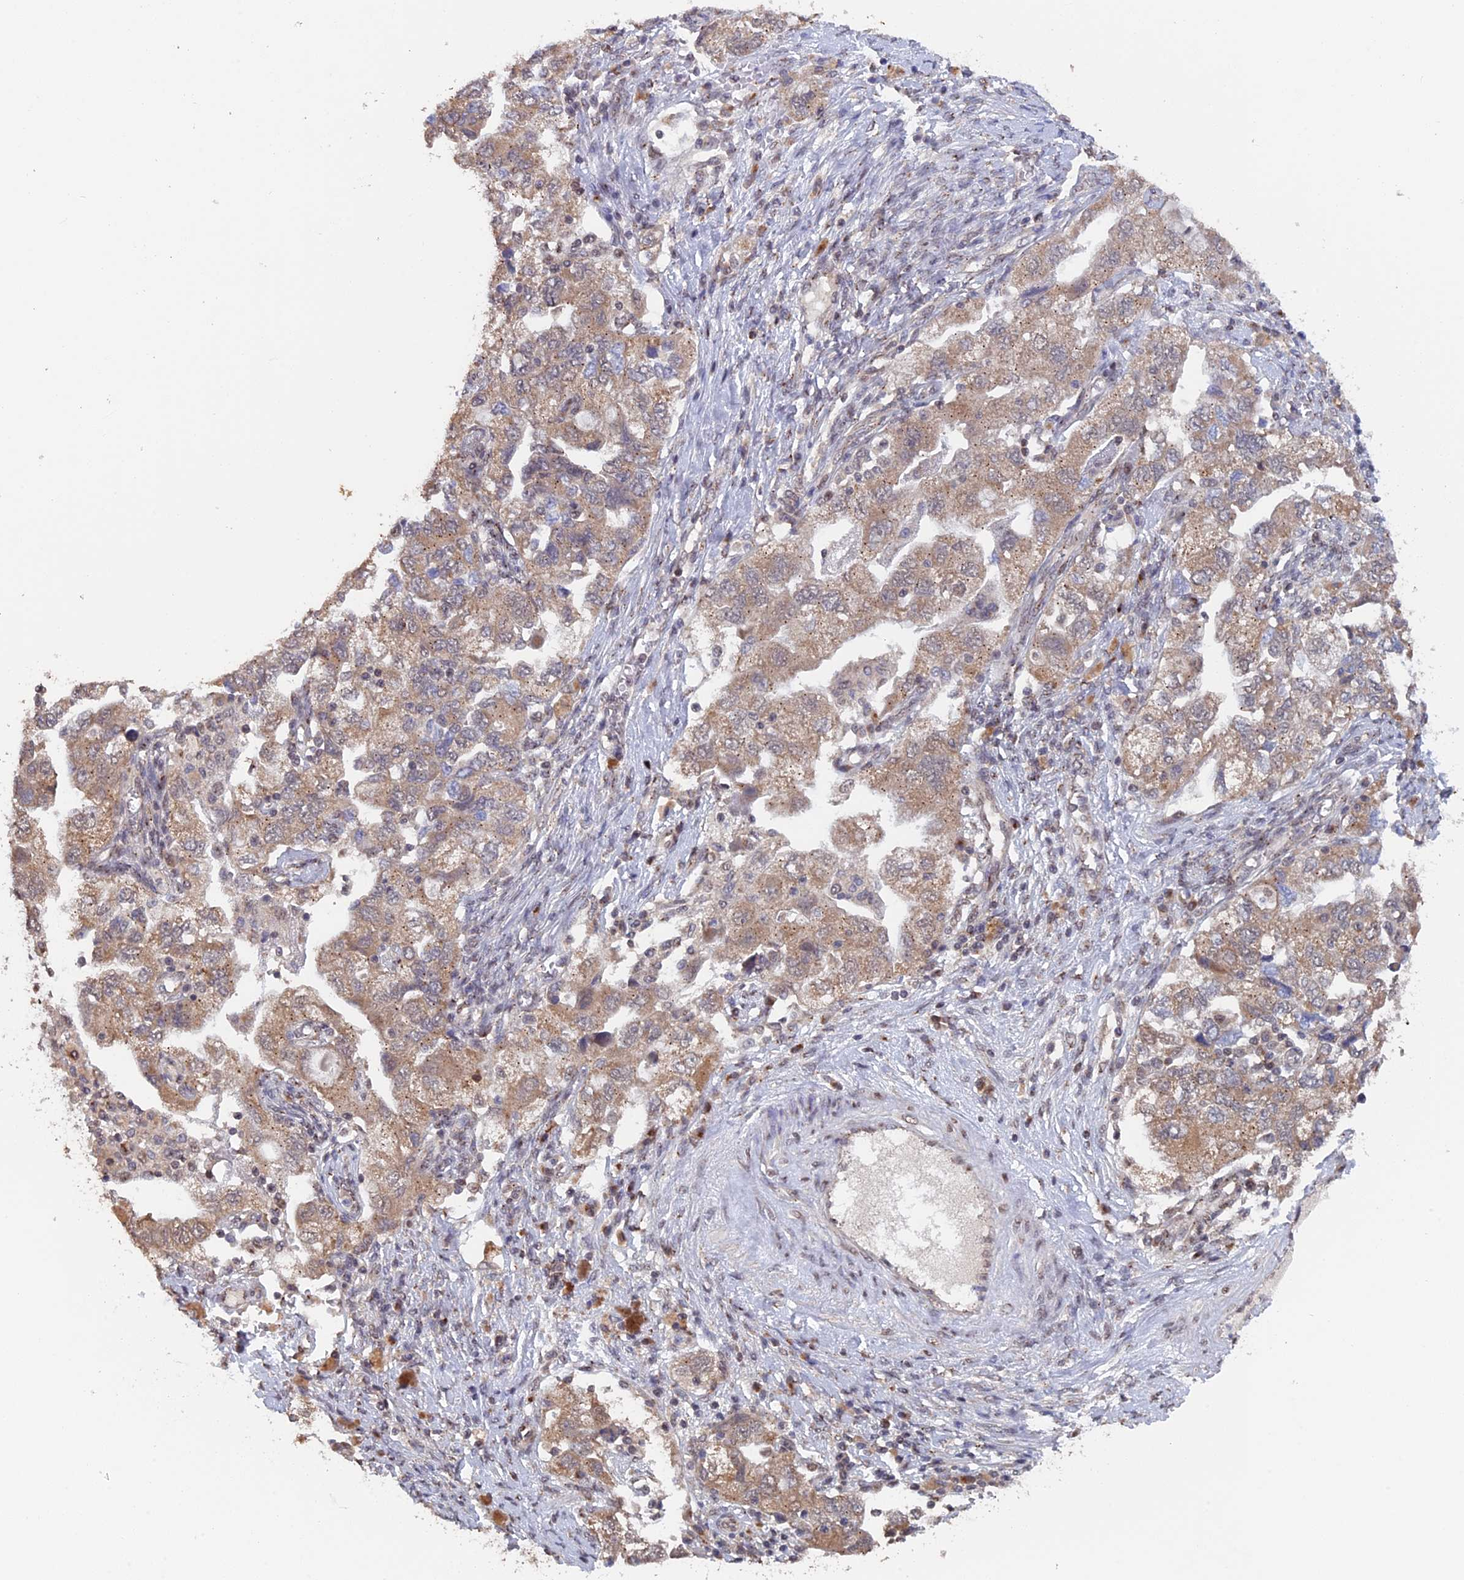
{"staining": {"intensity": "weak", "quantity": ">75%", "location": "cytoplasmic/membranous"}, "tissue": "ovarian cancer", "cell_type": "Tumor cells", "image_type": "cancer", "snomed": [{"axis": "morphology", "description": "Carcinoma, NOS"}, {"axis": "morphology", "description": "Cystadenocarcinoma, serous, NOS"}, {"axis": "topography", "description": "Ovary"}], "caption": "Ovarian cancer (serous cystadenocarcinoma) stained with a protein marker exhibits weak staining in tumor cells.", "gene": "PIGQ", "patient": {"sex": "female", "age": 69}}